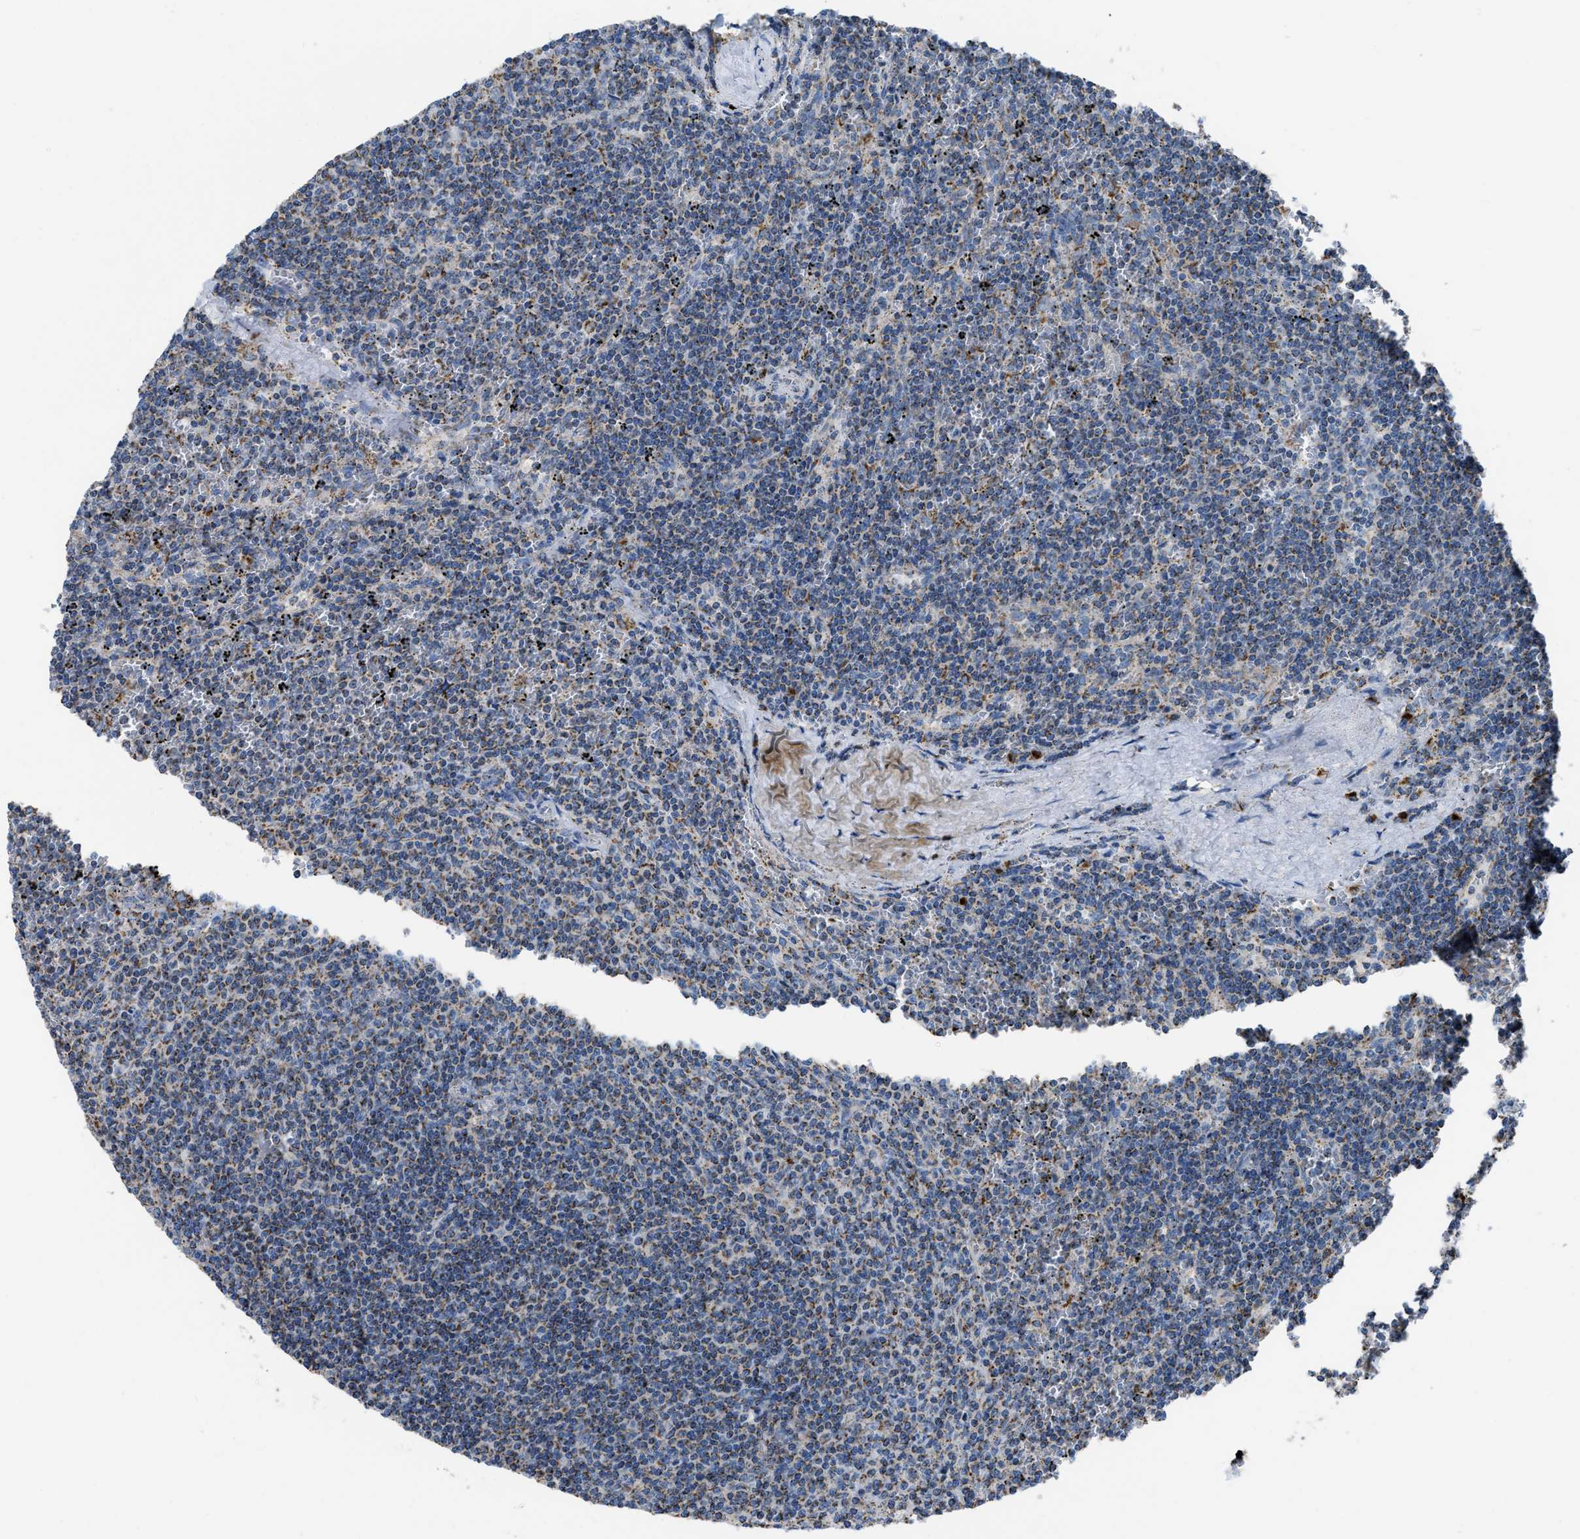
{"staining": {"intensity": "moderate", "quantity": "<25%", "location": "cytoplasmic/membranous"}, "tissue": "lymphoma", "cell_type": "Tumor cells", "image_type": "cancer", "snomed": [{"axis": "morphology", "description": "Malignant lymphoma, non-Hodgkin's type, Low grade"}, {"axis": "topography", "description": "Spleen"}], "caption": "Protein expression analysis of human malignant lymphoma, non-Hodgkin's type (low-grade) reveals moderate cytoplasmic/membranous positivity in approximately <25% of tumor cells. Immunohistochemistry (ihc) stains the protein of interest in brown and the nuclei are stained blue.", "gene": "ETFB", "patient": {"sex": "female", "age": 50}}